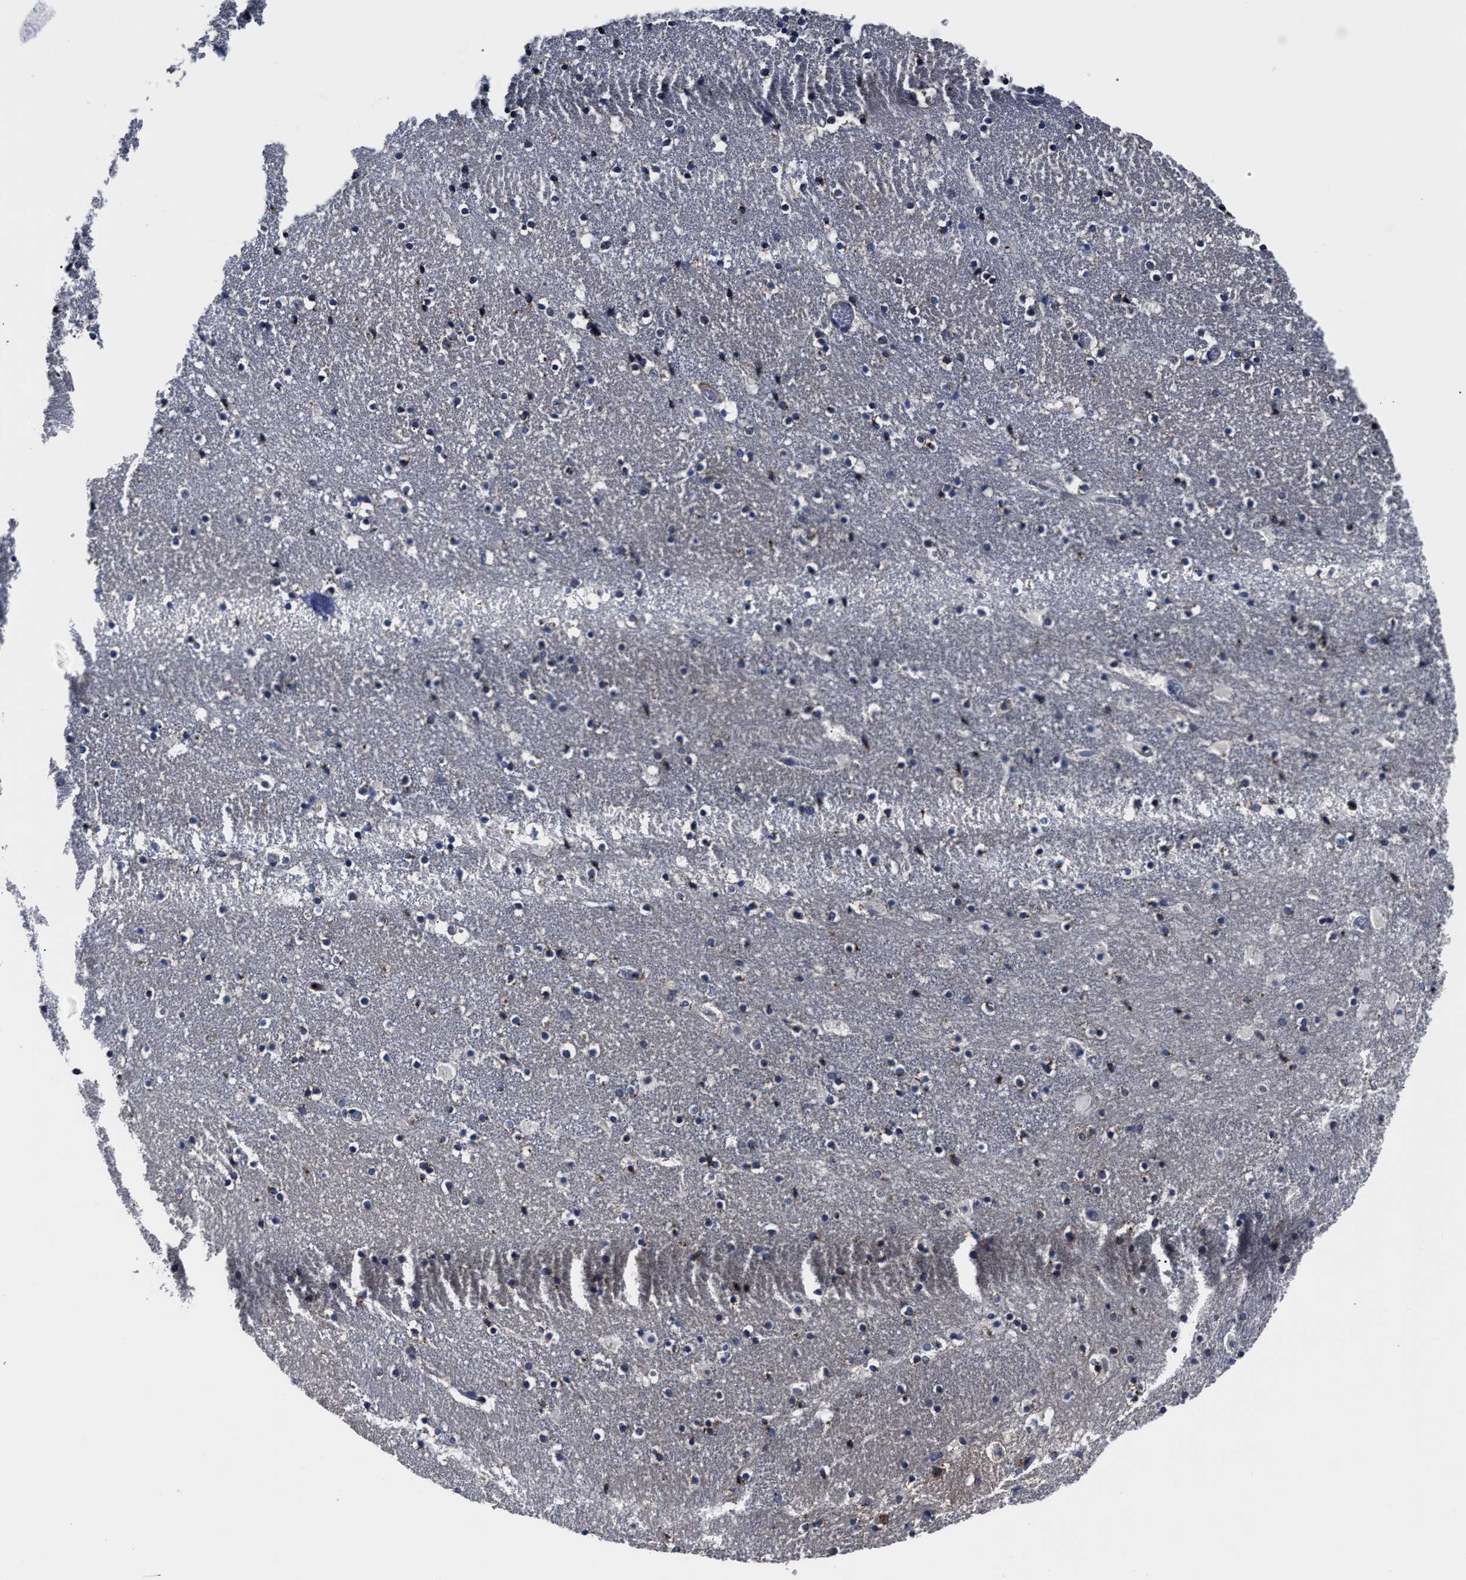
{"staining": {"intensity": "moderate", "quantity": "<25%", "location": "cytoplasmic/membranous"}, "tissue": "caudate", "cell_type": "Glial cells", "image_type": "normal", "snomed": [{"axis": "morphology", "description": "Normal tissue, NOS"}, {"axis": "topography", "description": "Lateral ventricle wall"}], "caption": "Protein staining of benign caudate shows moderate cytoplasmic/membranous staining in approximately <25% of glial cells. (Brightfield microscopy of DAB IHC at high magnification).", "gene": "RSBN1L", "patient": {"sex": "male", "age": 45}}